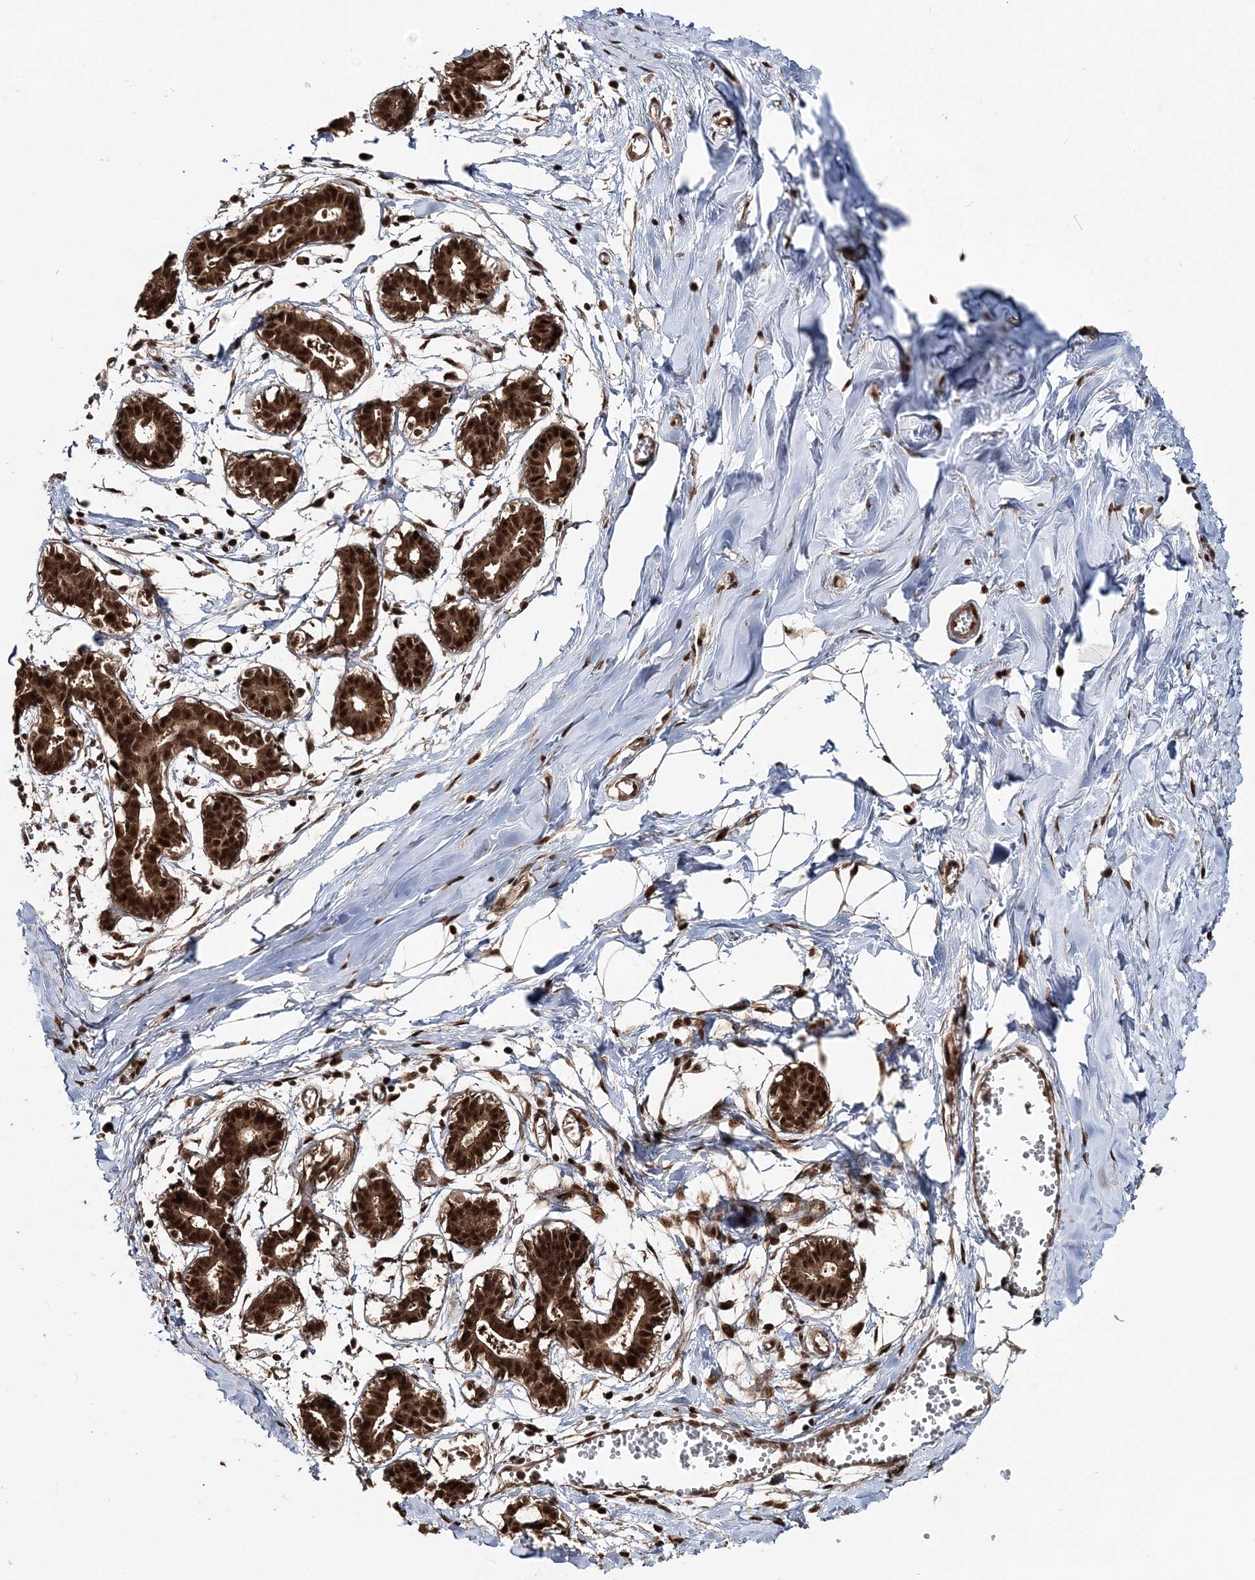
{"staining": {"intensity": "strong", "quantity": ">75%", "location": "nuclear"}, "tissue": "breast", "cell_type": "Adipocytes", "image_type": "normal", "snomed": [{"axis": "morphology", "description": "Normal tissue, NOS"}, {"axis": "topography", "description": "Breast"}], "caption": "An immunohistochemistry image of unremarkable tissue is shown. Protein staining in brown highlights strong nuclear positivity in breast within adipocytes.", "gene": "EXOSC8", "patient": {"sex": "female", "age": 27}}